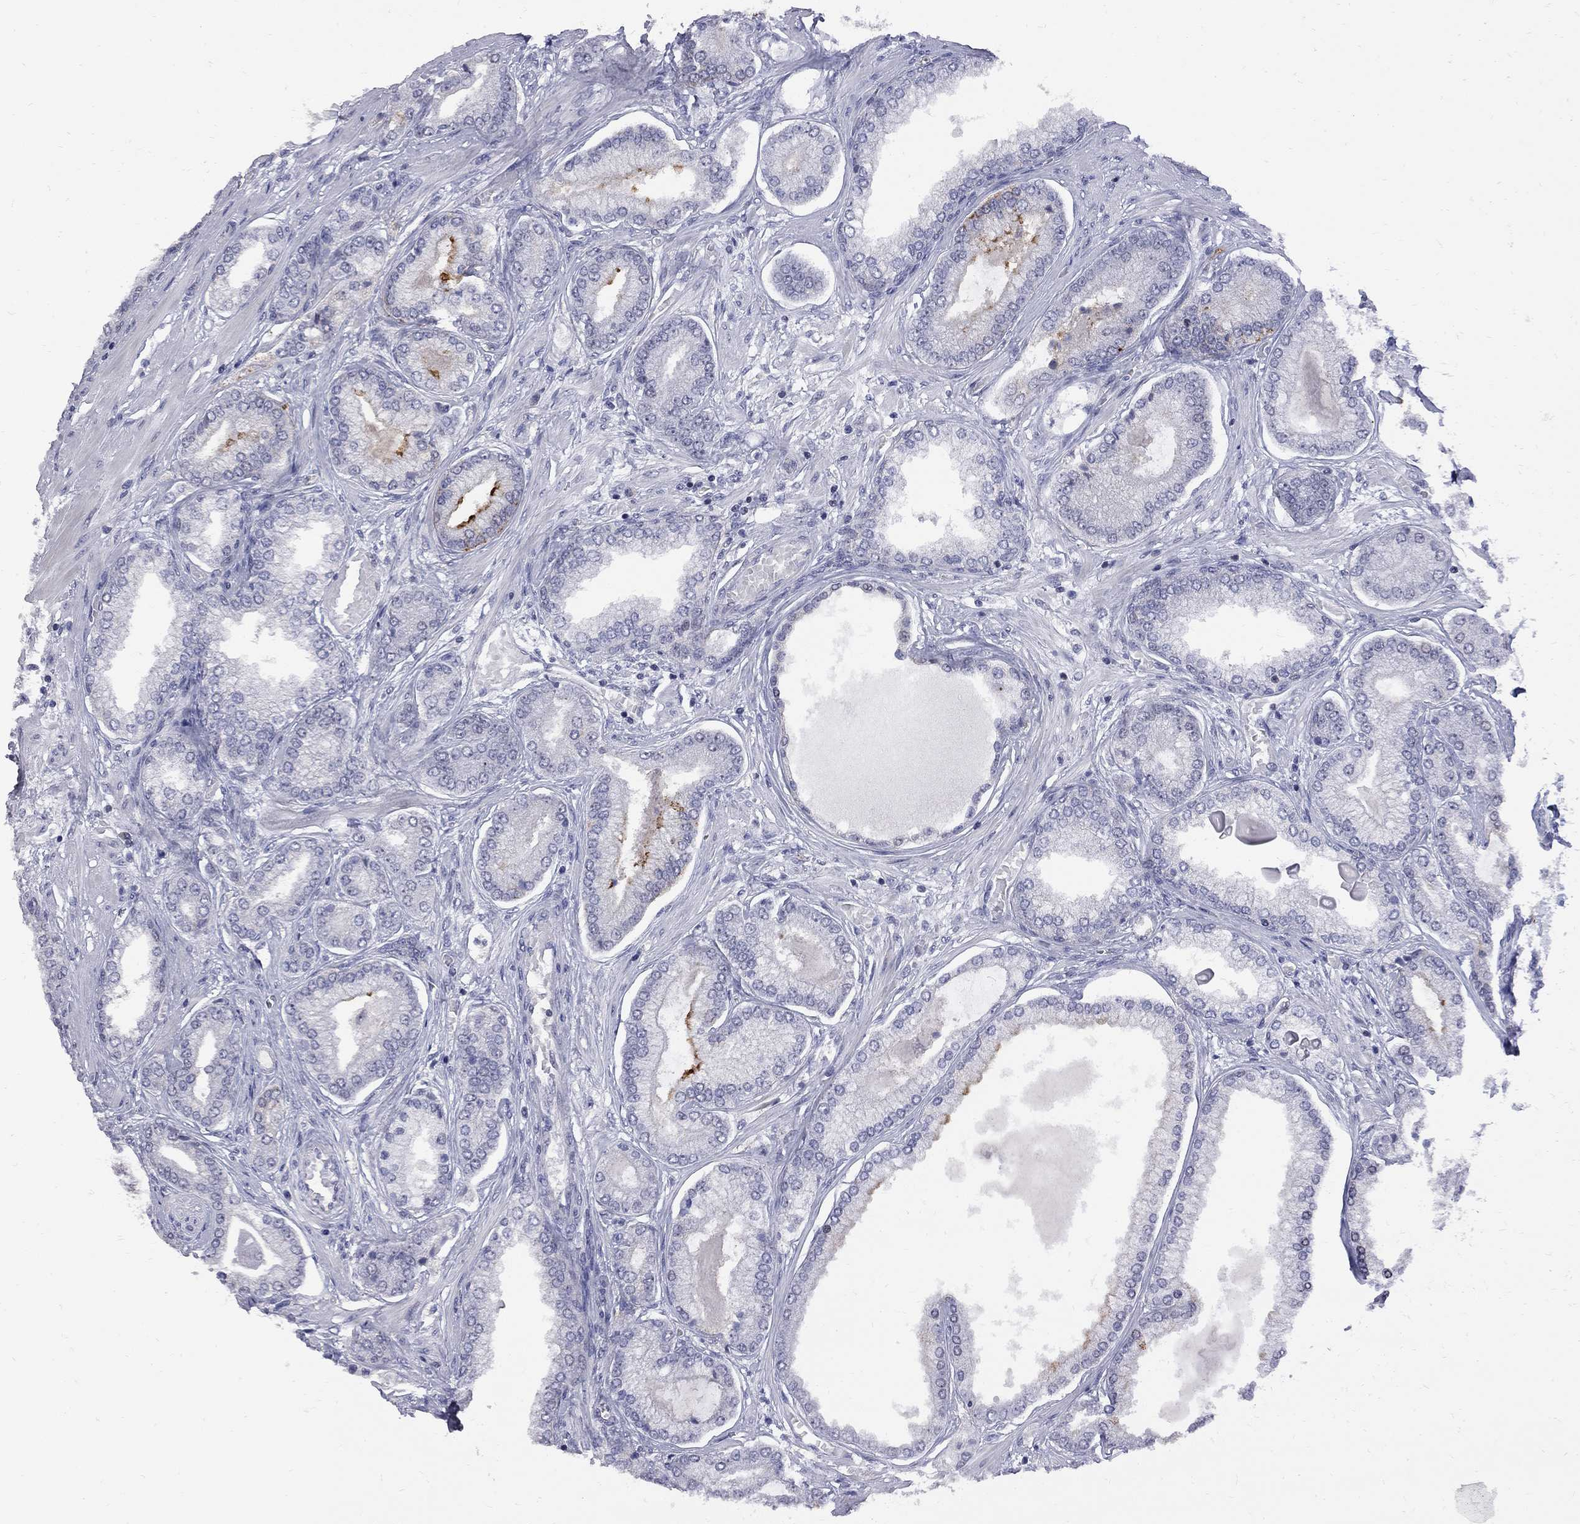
{"staining": {"intensity": "negative", "quantity": "none", "location": "none"}, "tissue": "prostate cancer", "cell_type": "Tumor cells", "image_type": "cancer", "snomed": [{"axis": "morphology", "description": "Adenocarcinoma, Low grade"}, {"axis": "topography", "description": "Prostate"}], "caption": "Immunohistochemistry (IHC) image of neoplastic tissue: adenocarcinoma (low-grade) (prostate) stained with DAB exhibits no significant protein expression in tumor cells.", "gene": "DHX33", "patient": {"sex": "male", "age": 57}}